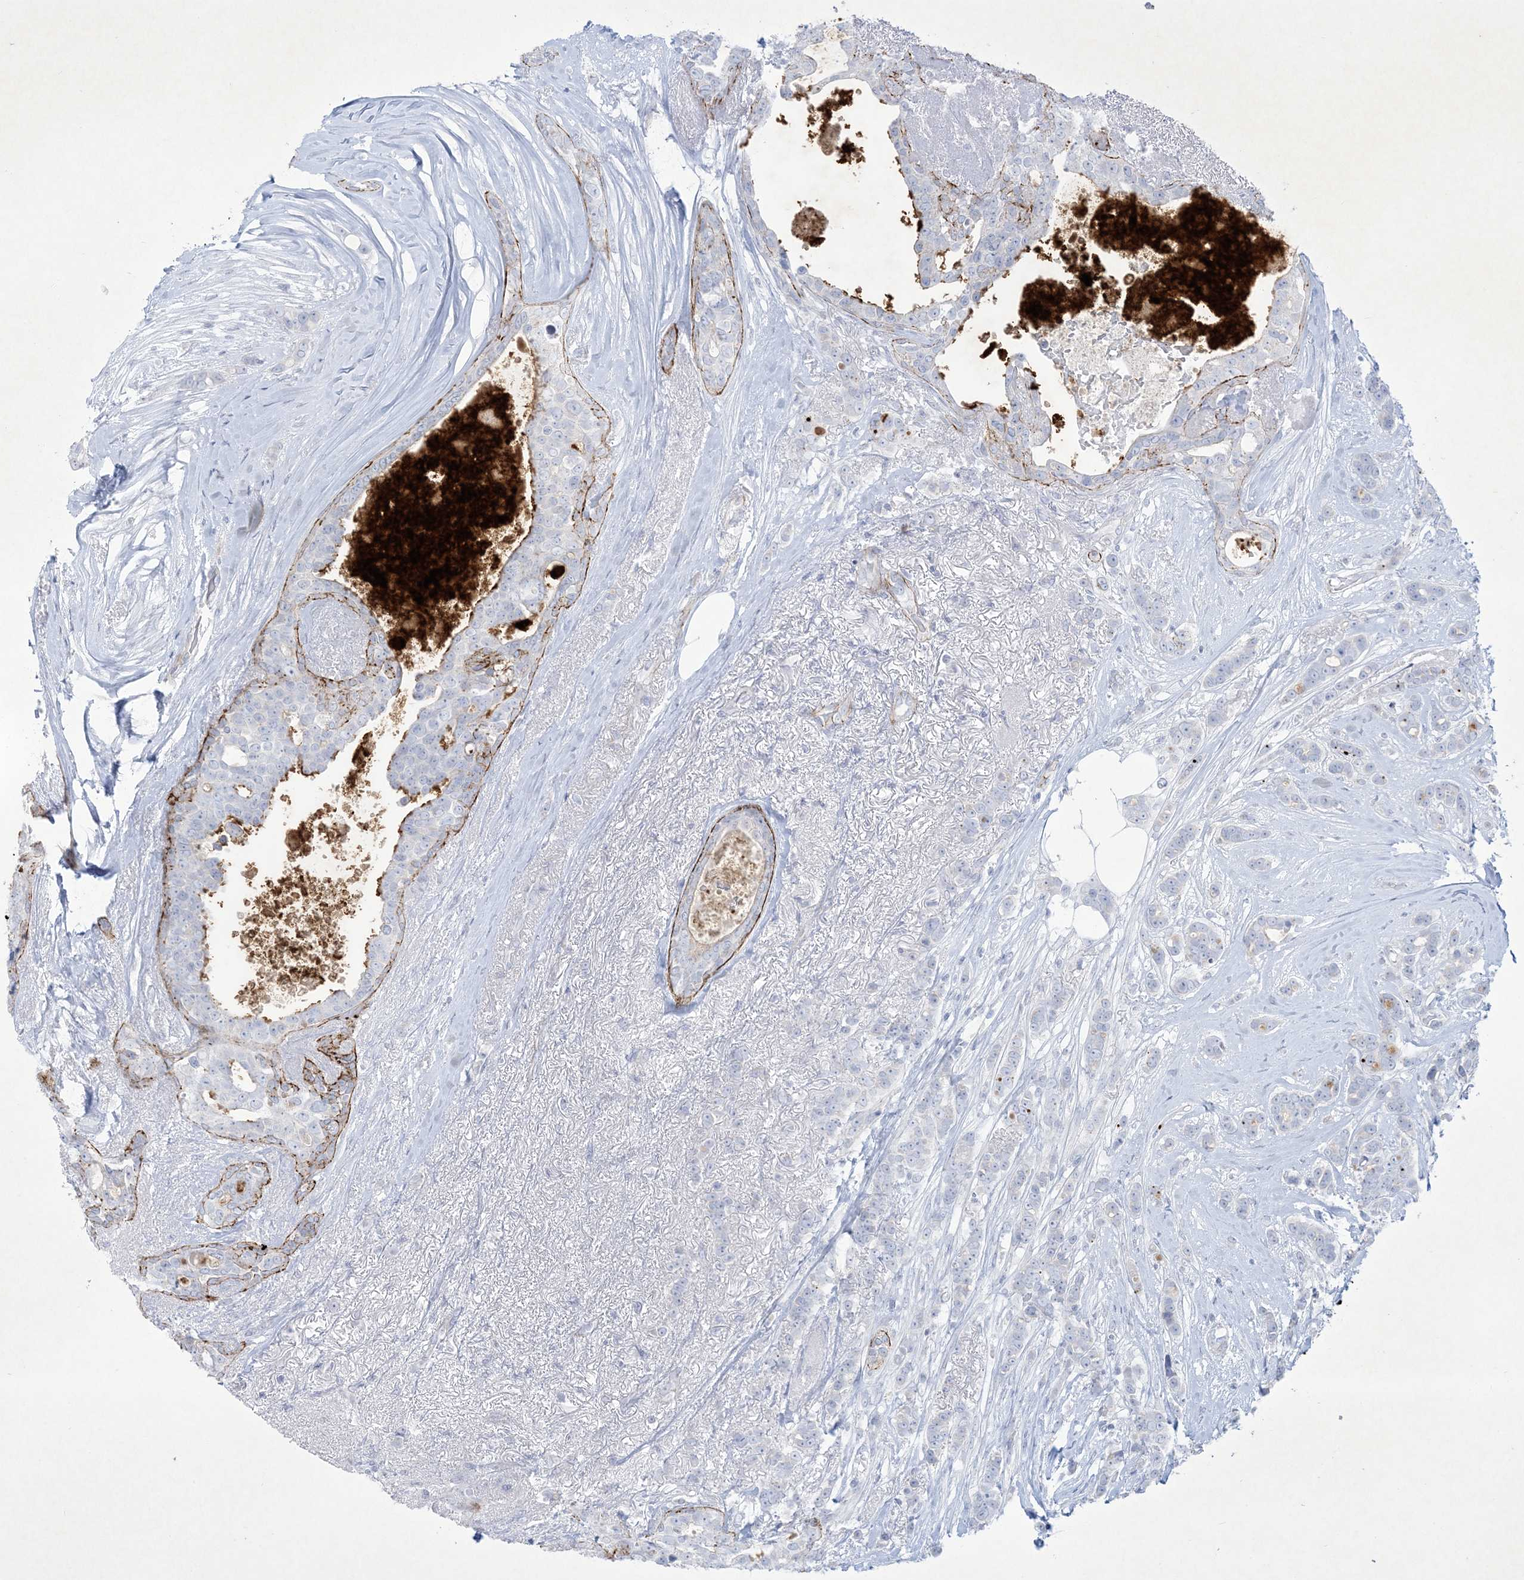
{"staining": {"intensity": "negative", "quantity": "none", "location": "none"}, "tissue": "breast cancer", "cell_type": "Tumor cells", "image_type": "cancer", "snomed": [{"axis": "morphology", "description": "Lobular carcinoma"}, {"axis": "topography", "description": "Breast"}], "caption": "Immunohistochemistry (IHC) of human lobular carcinoma (breast) exhibits no positivity in tumor cells. (DAB immunohistochemistry (IHC), high magnification).", "gene": "B3GNT7", "patient": {"sex": "female", "age": 51}}